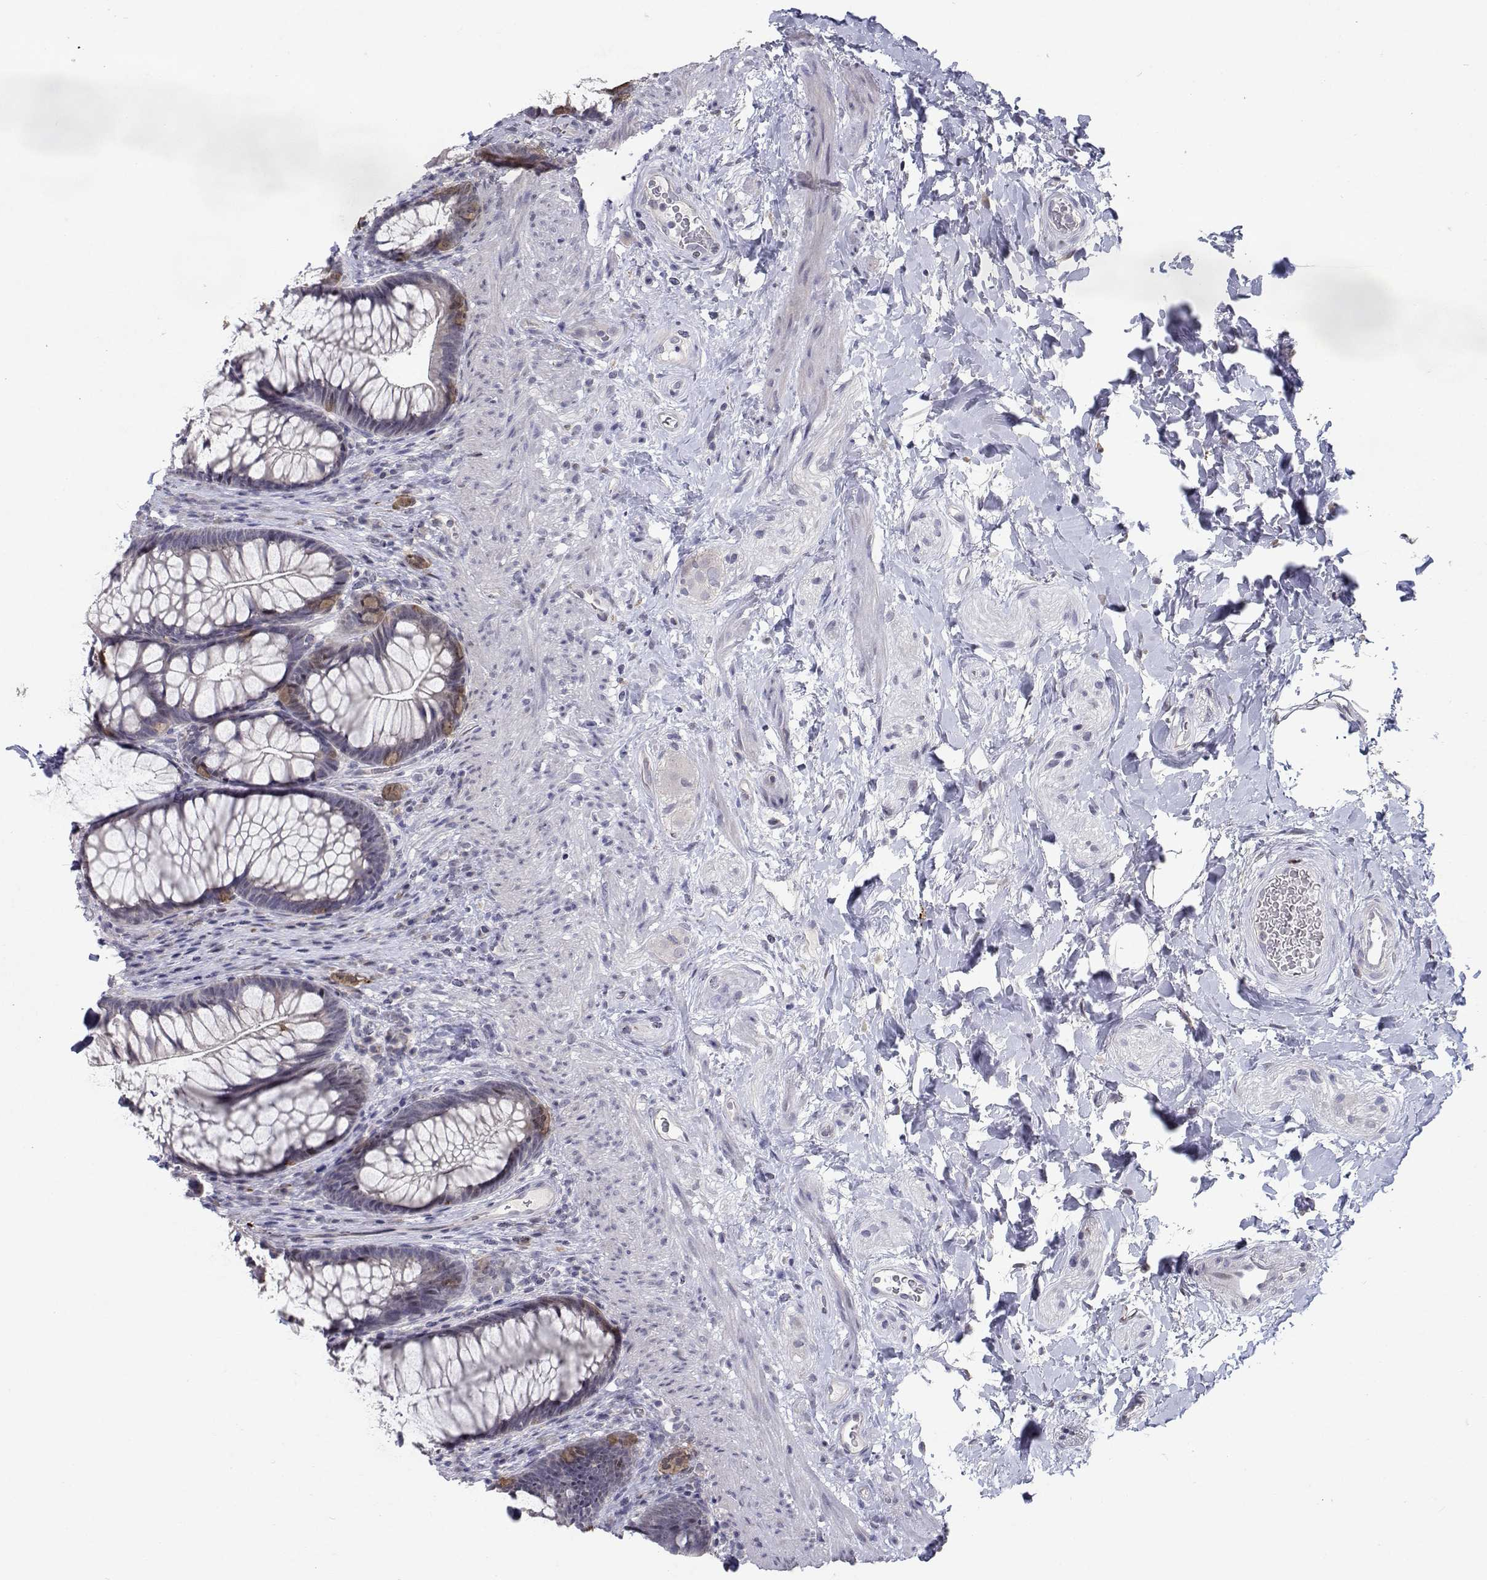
{"staining": {"intensity": "moderate", "quantity": "<25%", "location": "cytoplasmic/membranous"}, "tissue": "rectum", "cell_type": "Glandular cells", "image_type": "normal", "snomed": [{"axis": "morphology", "description": "Normal tissue, NOS"}, {"axis": "topography", "description": "Smooth muscle"}, {"axis": "topography", "description": "Rectum"}], "caption": "A brown stain labels moderate cytoplasmic/membranous staining of a protein in glandular cells of unremarkable human rectum. Immunohistochemistry stains the protein of interest in brown and the nuclei are stained blue.", "gene": "RBPJL", "patient": {"sex": "male", "age": 53}}